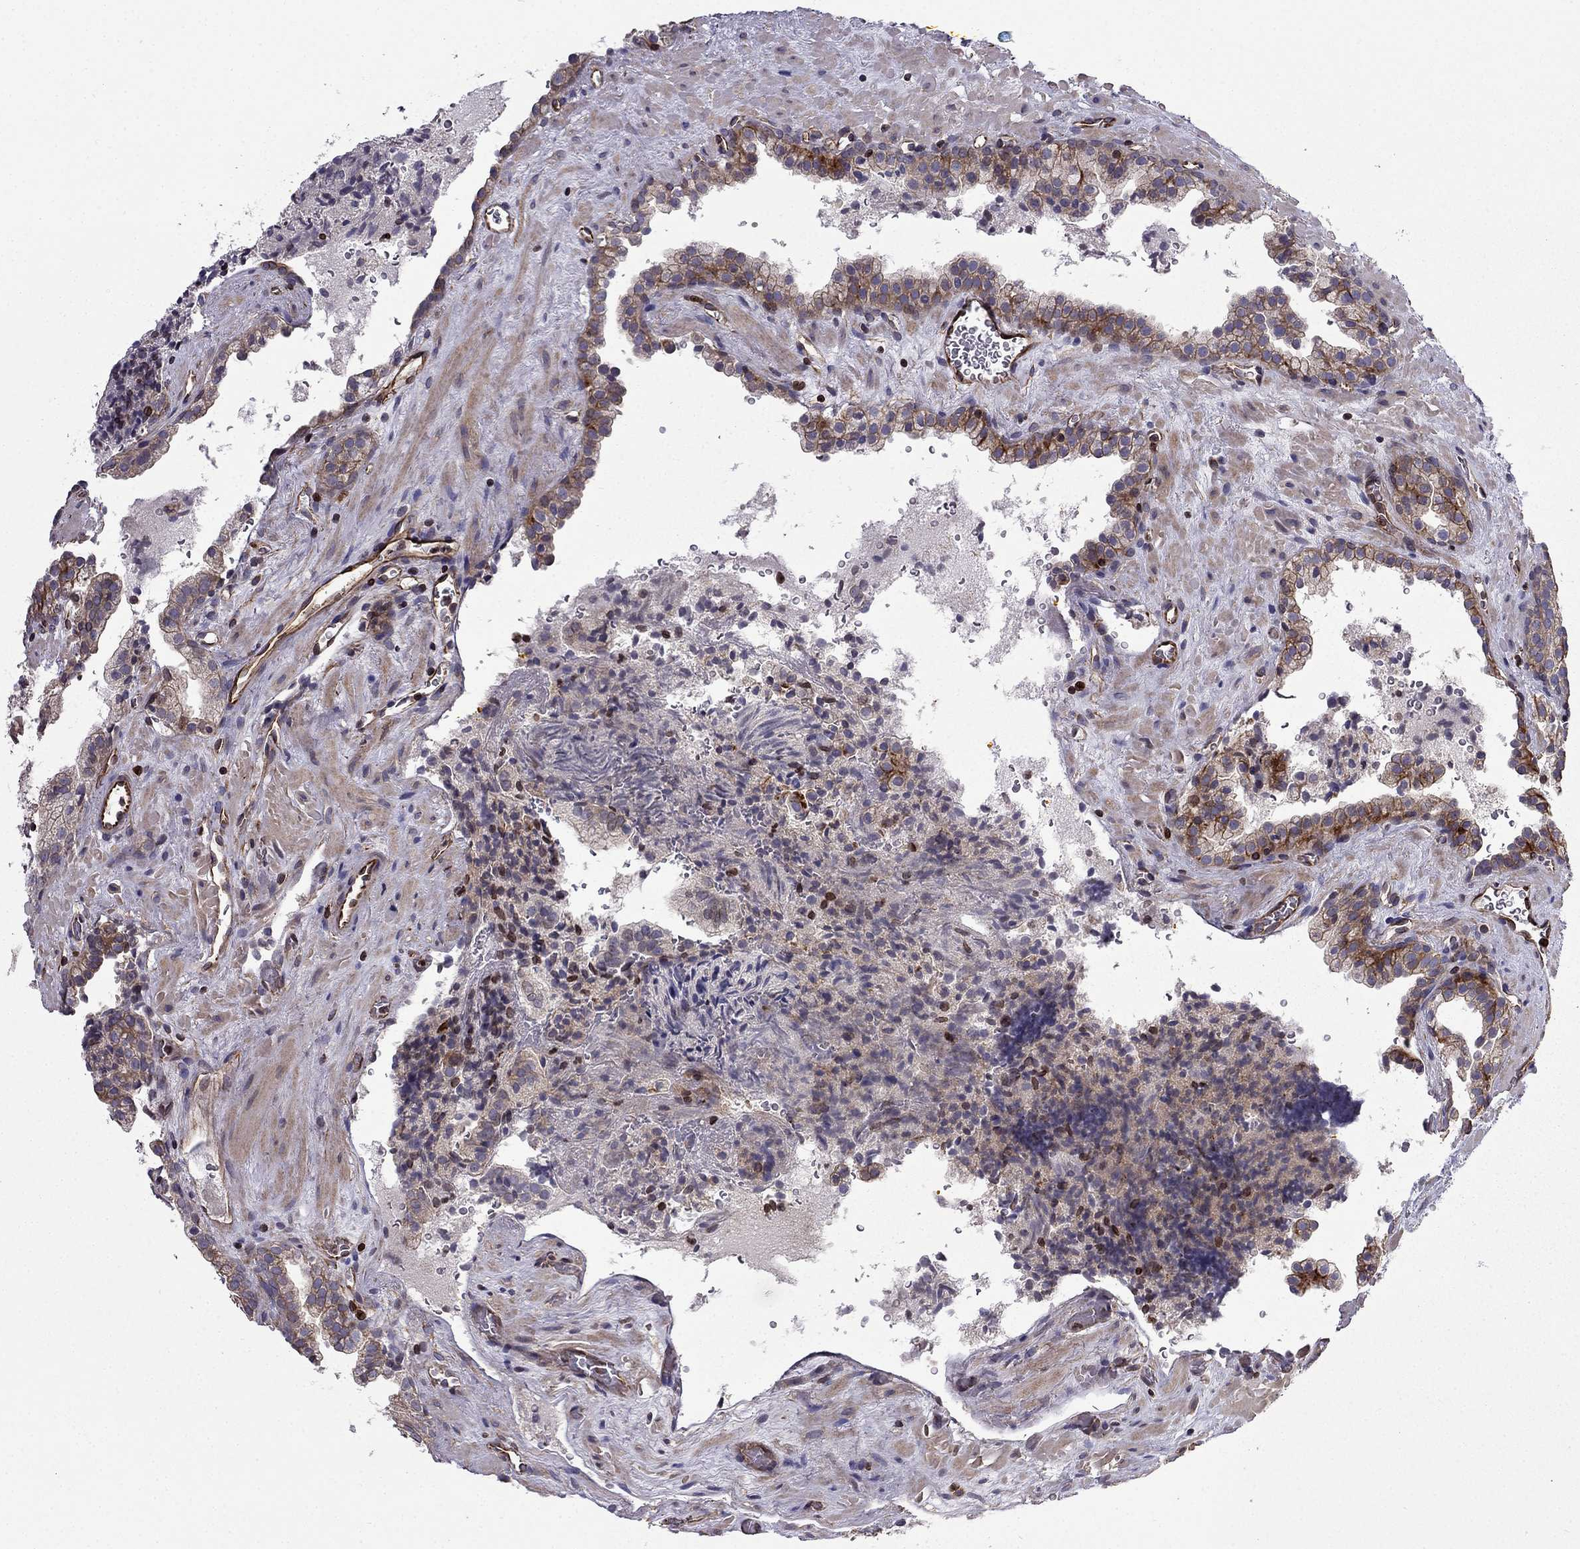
{"staining": {"intensity": "moderate", "quantity": "25%-75%", "location": "cytoplasmic/membranous"}, "tissue": "prostate cancer", "cell_type": "Tumor cells", "image_type": "cancer", "snomed": [{"axis": "morphology", "description": "Adenocarcinoma, NOS"}, {"axis": "topography", "description": "Prostate"}], "caption": "Human prostate cancer (adenocarcinoma) stained for a protein (brown) shows moderate cytoplasmic/membranous positive staining in approximately 25%-75% of tumor cells.", "gene": "CDC42BPA", "patient": {"sex": "male", "age": 66}}